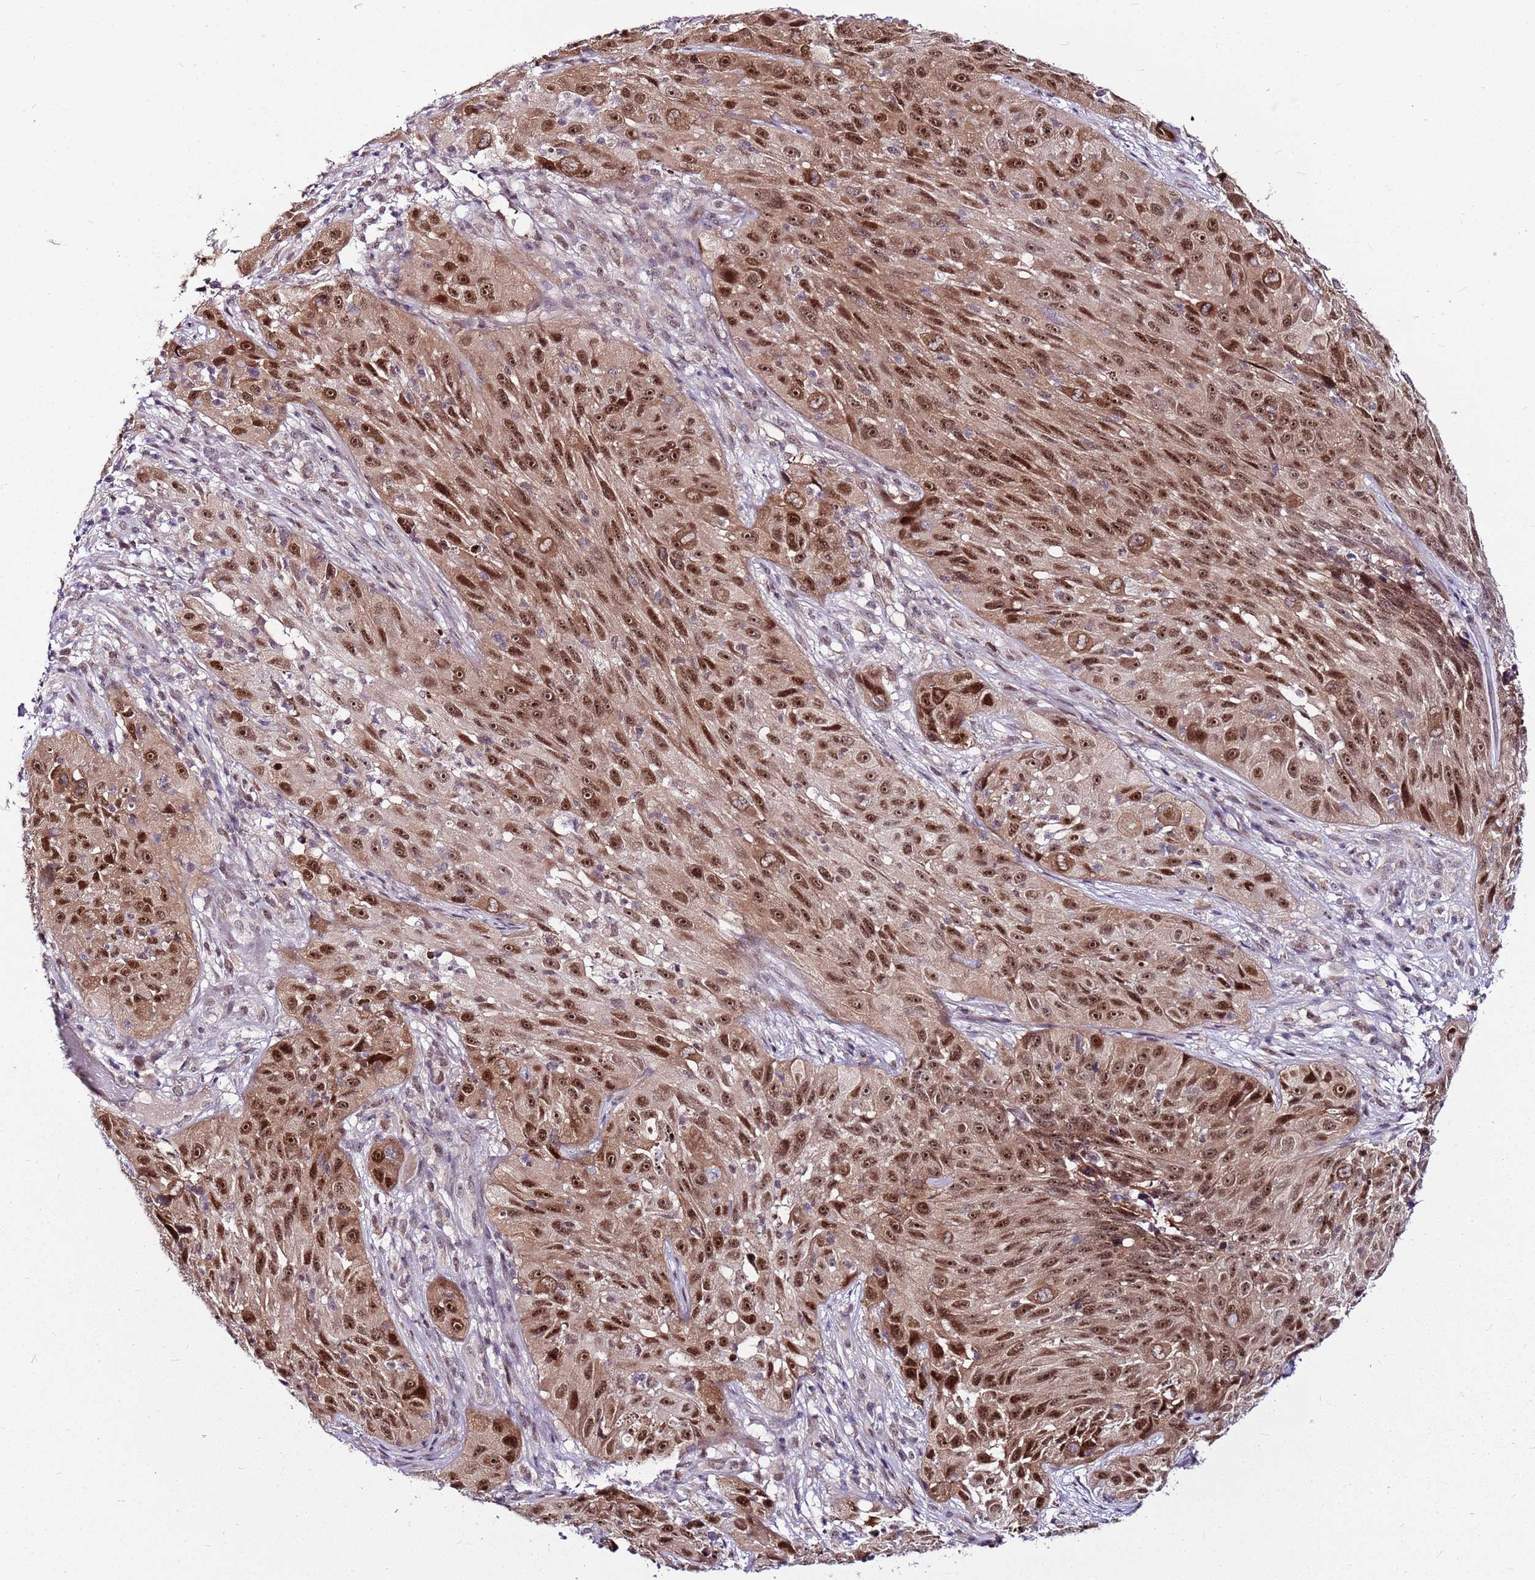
{"staining": {"intensity": "strong", "quantity": ">75%", "location": "cytoplasmic/membranous,nuclear"}, "tissue": "skin cancer", "cell_type": "Tumor cells", "image_type": "cancer", "snomed": [{"axis": "morphology", "description": "Squamous cell carcinoma, NOS"}, {"axis": "topography", "description": "Skin"}], "caption": "Tumor cells show high levels of strong cytoplasmic/membranous and nuclear staining in approximately >75% of cells in human squamous cell carcinoma (skin). Using DAB (brown) and hematoxylin (blue) stains, captured at high magnification using brightfield microscopy.", "gene": "POLE3", "patient": {"sex": "female", "age": 87}}